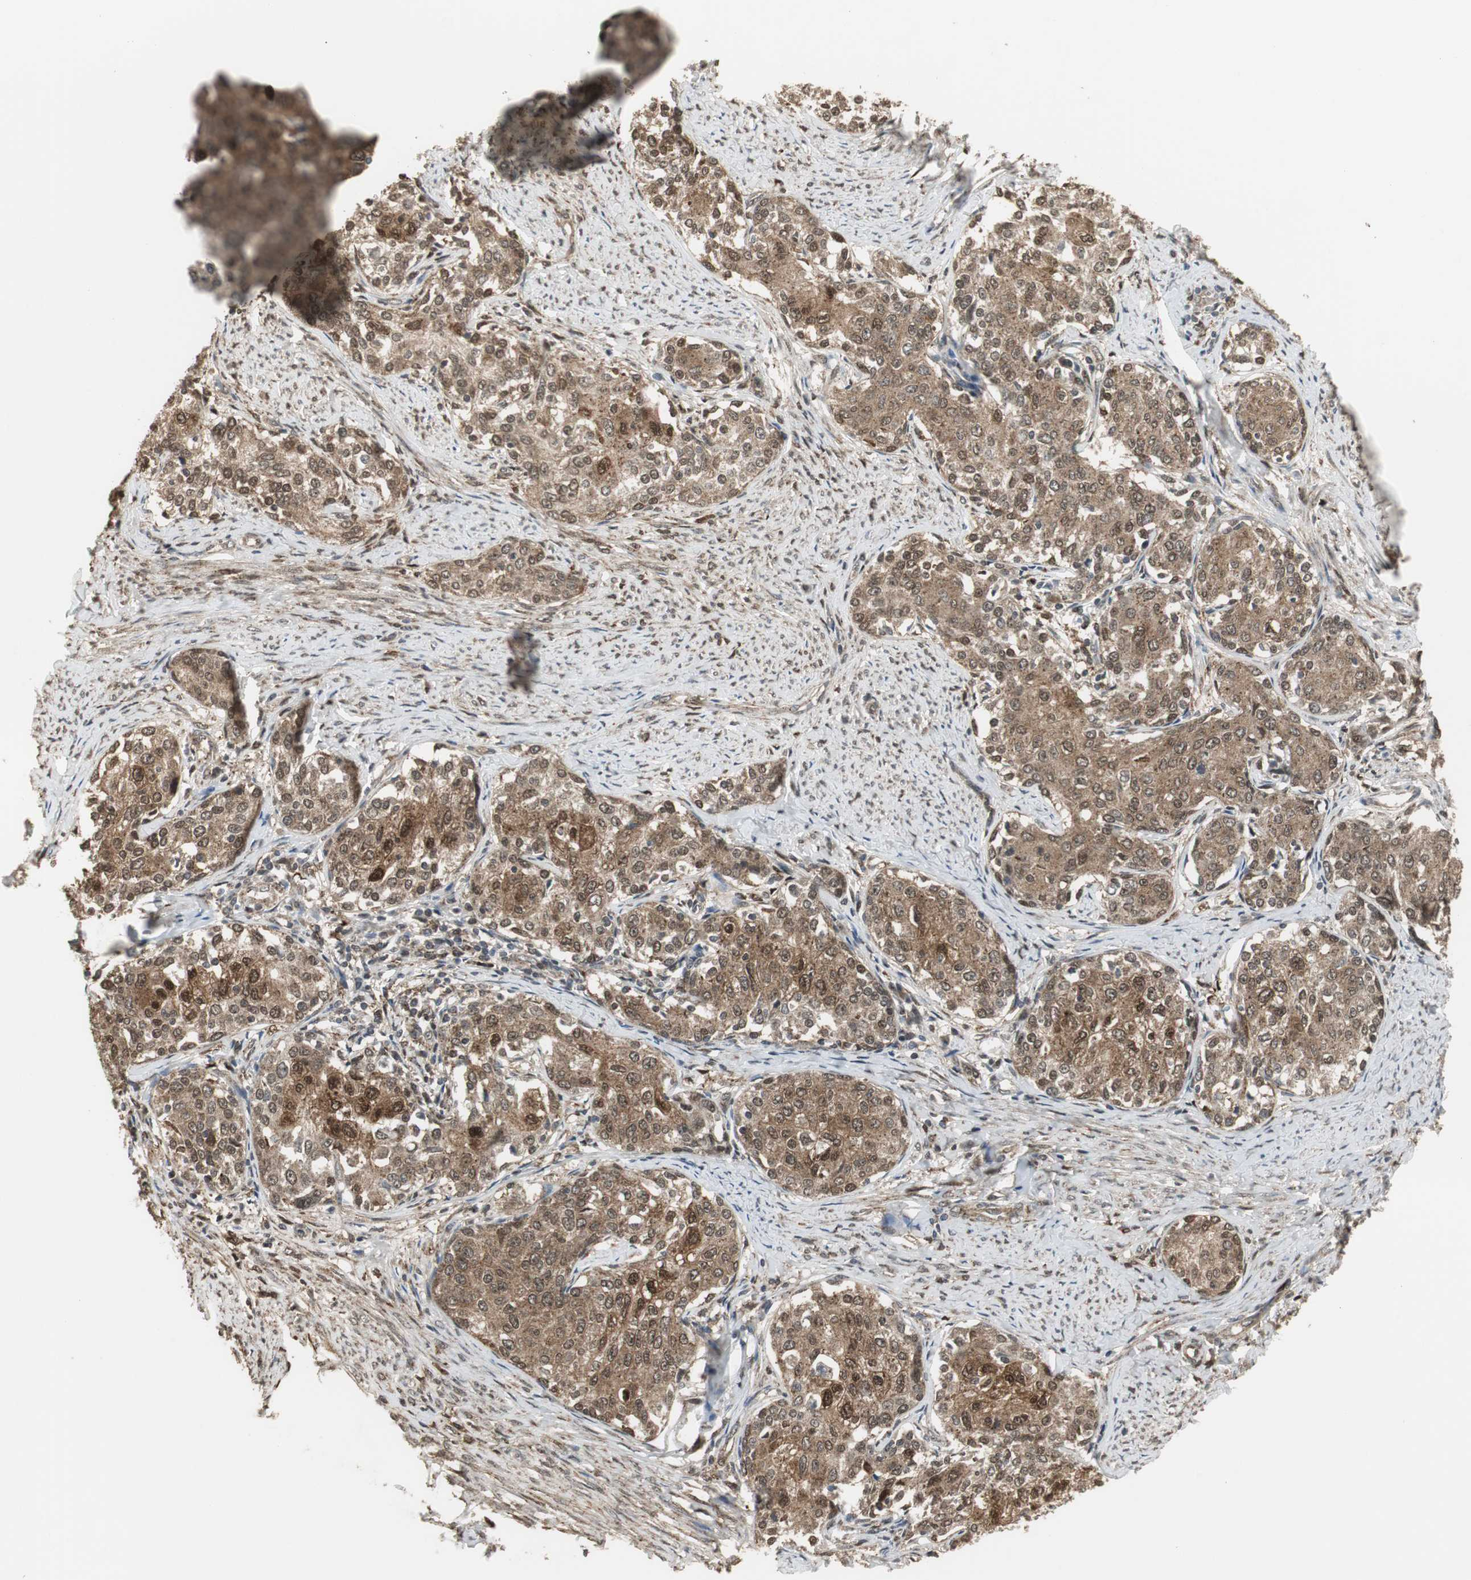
{"staining": {"intensity": "strong", "quantity": ">75%", "location": "cytoplasmic/membranous,nuclear"}, "tissue": "cervical cancer", "cell_type": "Tumor cells", "image_type": "cancer", "snomed": [{"axis": "morphology", "description": "Squamous cell carcinoma, NOS"}, {"axis": "morphology", "description": "Adenocarcinoma, NOS"}, {"axis": "topography", "description": "Cervix"}], "caption": "Cervical cancer (squamous cell carcinoma) stained with a brown dye displays strong cytoplasmic/membranous and nuclear positive positivity in about >75% of tumor cells.", "gene": "PLIN3", "patient": {"sex": "female", "age": 52}}